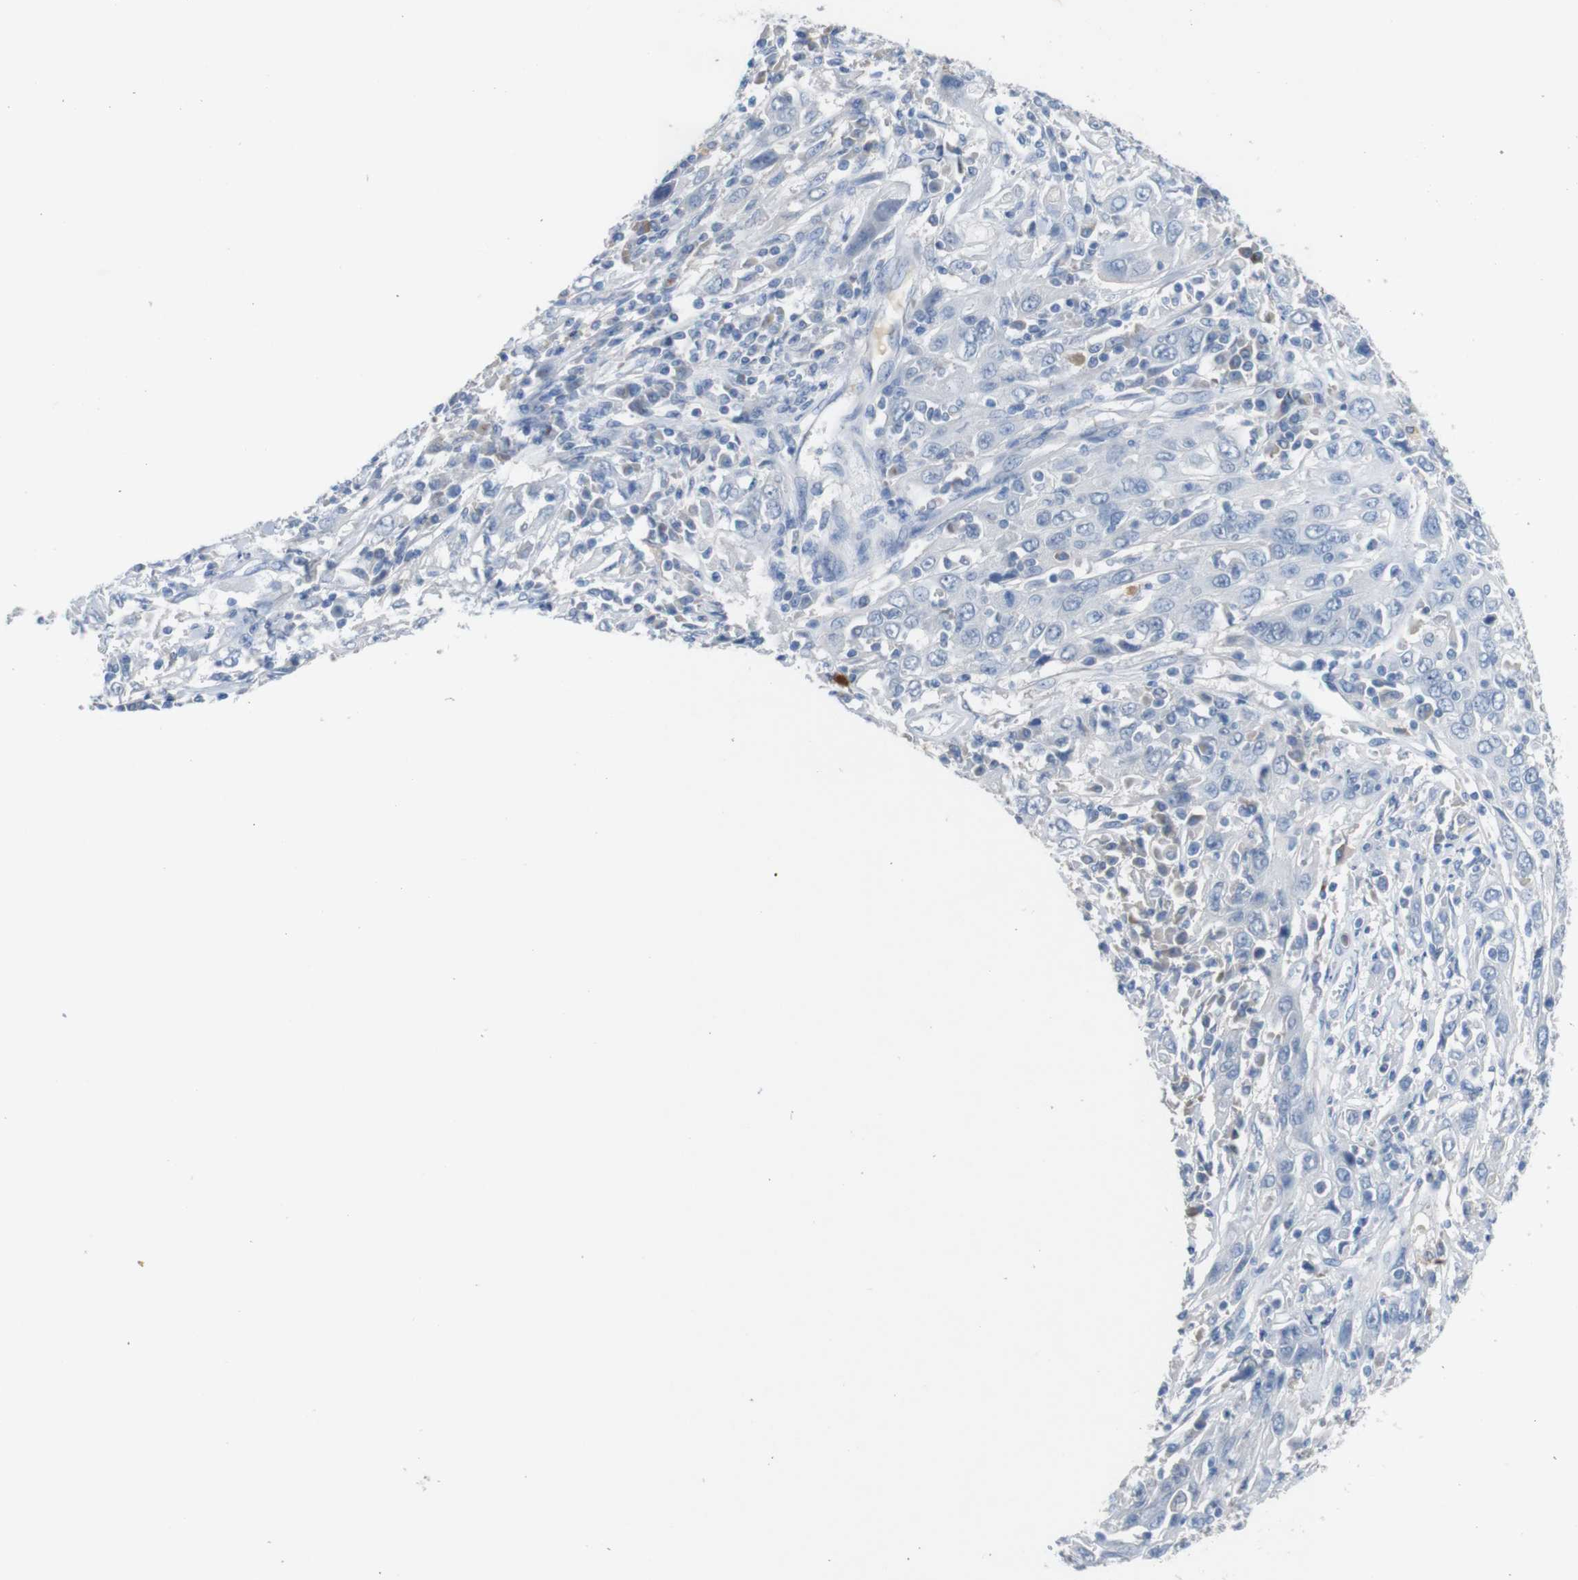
{"staining": {"intensity": "negative", "quantity": "none", "location": "none"}, "tissue": "cervical cancer", "cell_type": "Tumor cells", "image_type": "cancer", "snomed": [{"axis": "morphology", "description": "Squamous cell carcinoma, NOS"}, {"axis": "topography", "description": "Cervix"}], "caption": "A photomicrograph of human cervical cancer (squamous cell carcinoma) is negative for staining in tumor cells.", "gene": "SLC2A8", "patient": {"sex": "female", "age": 46}}